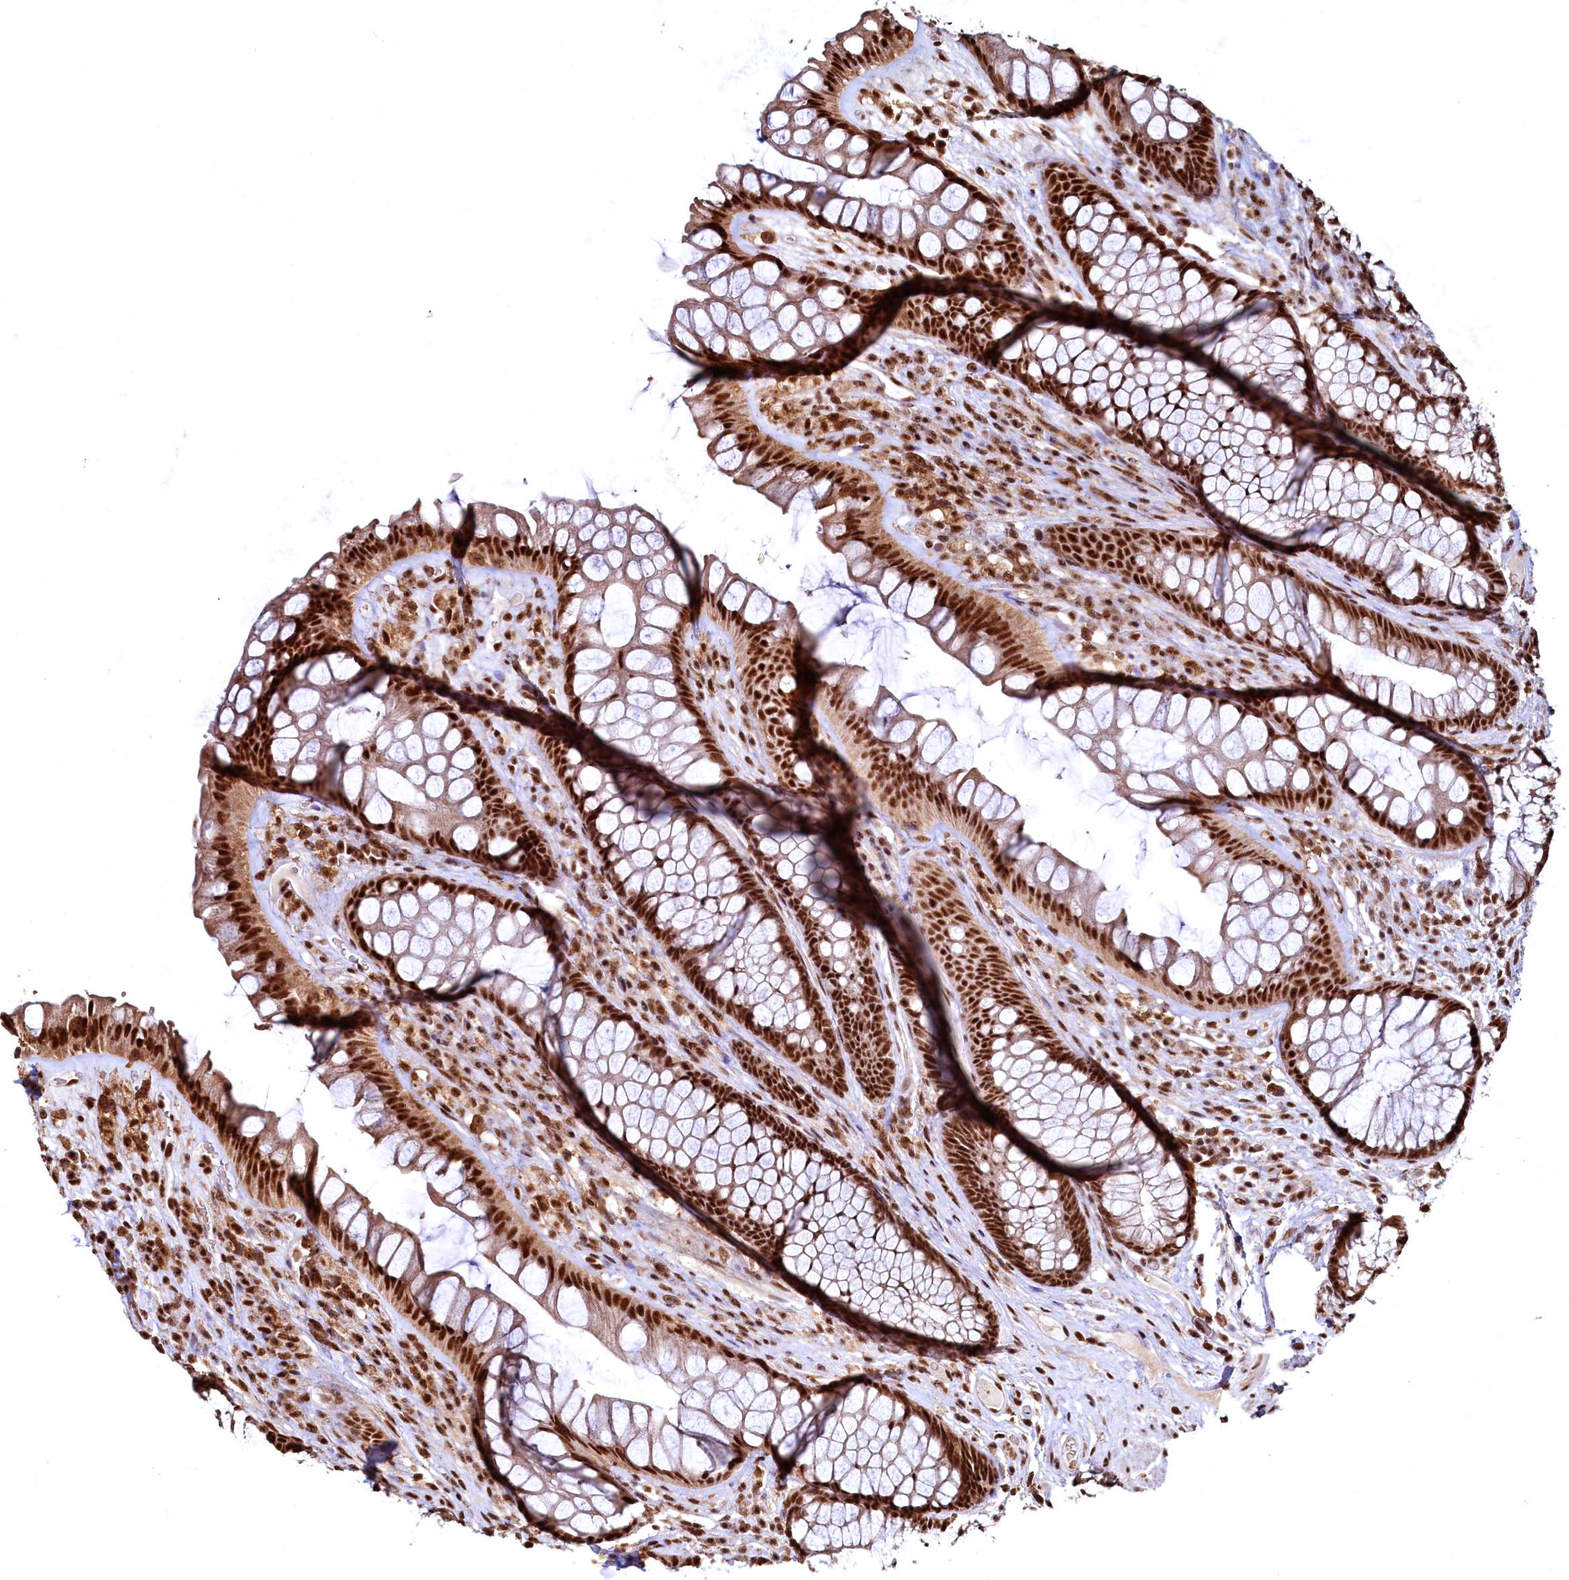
{"staining": {"intensity": "strong", "quantity": ">75%", "location": "nuclear"}, "tissue": "rectum", "cell_type": "Glandular cells", "image_type": "normal", "snomed": [{"axis": "morphology", "description": "Normal tissue, NOS"}, {"axis": "topography", "description": "Rectum"}], "caption": "A high amount of strong nuclear expression is identified in about >75% of glandular cells in benign rectum.", "gene": "RSRC2", "patient": {"sex": "male", "age": 74}}